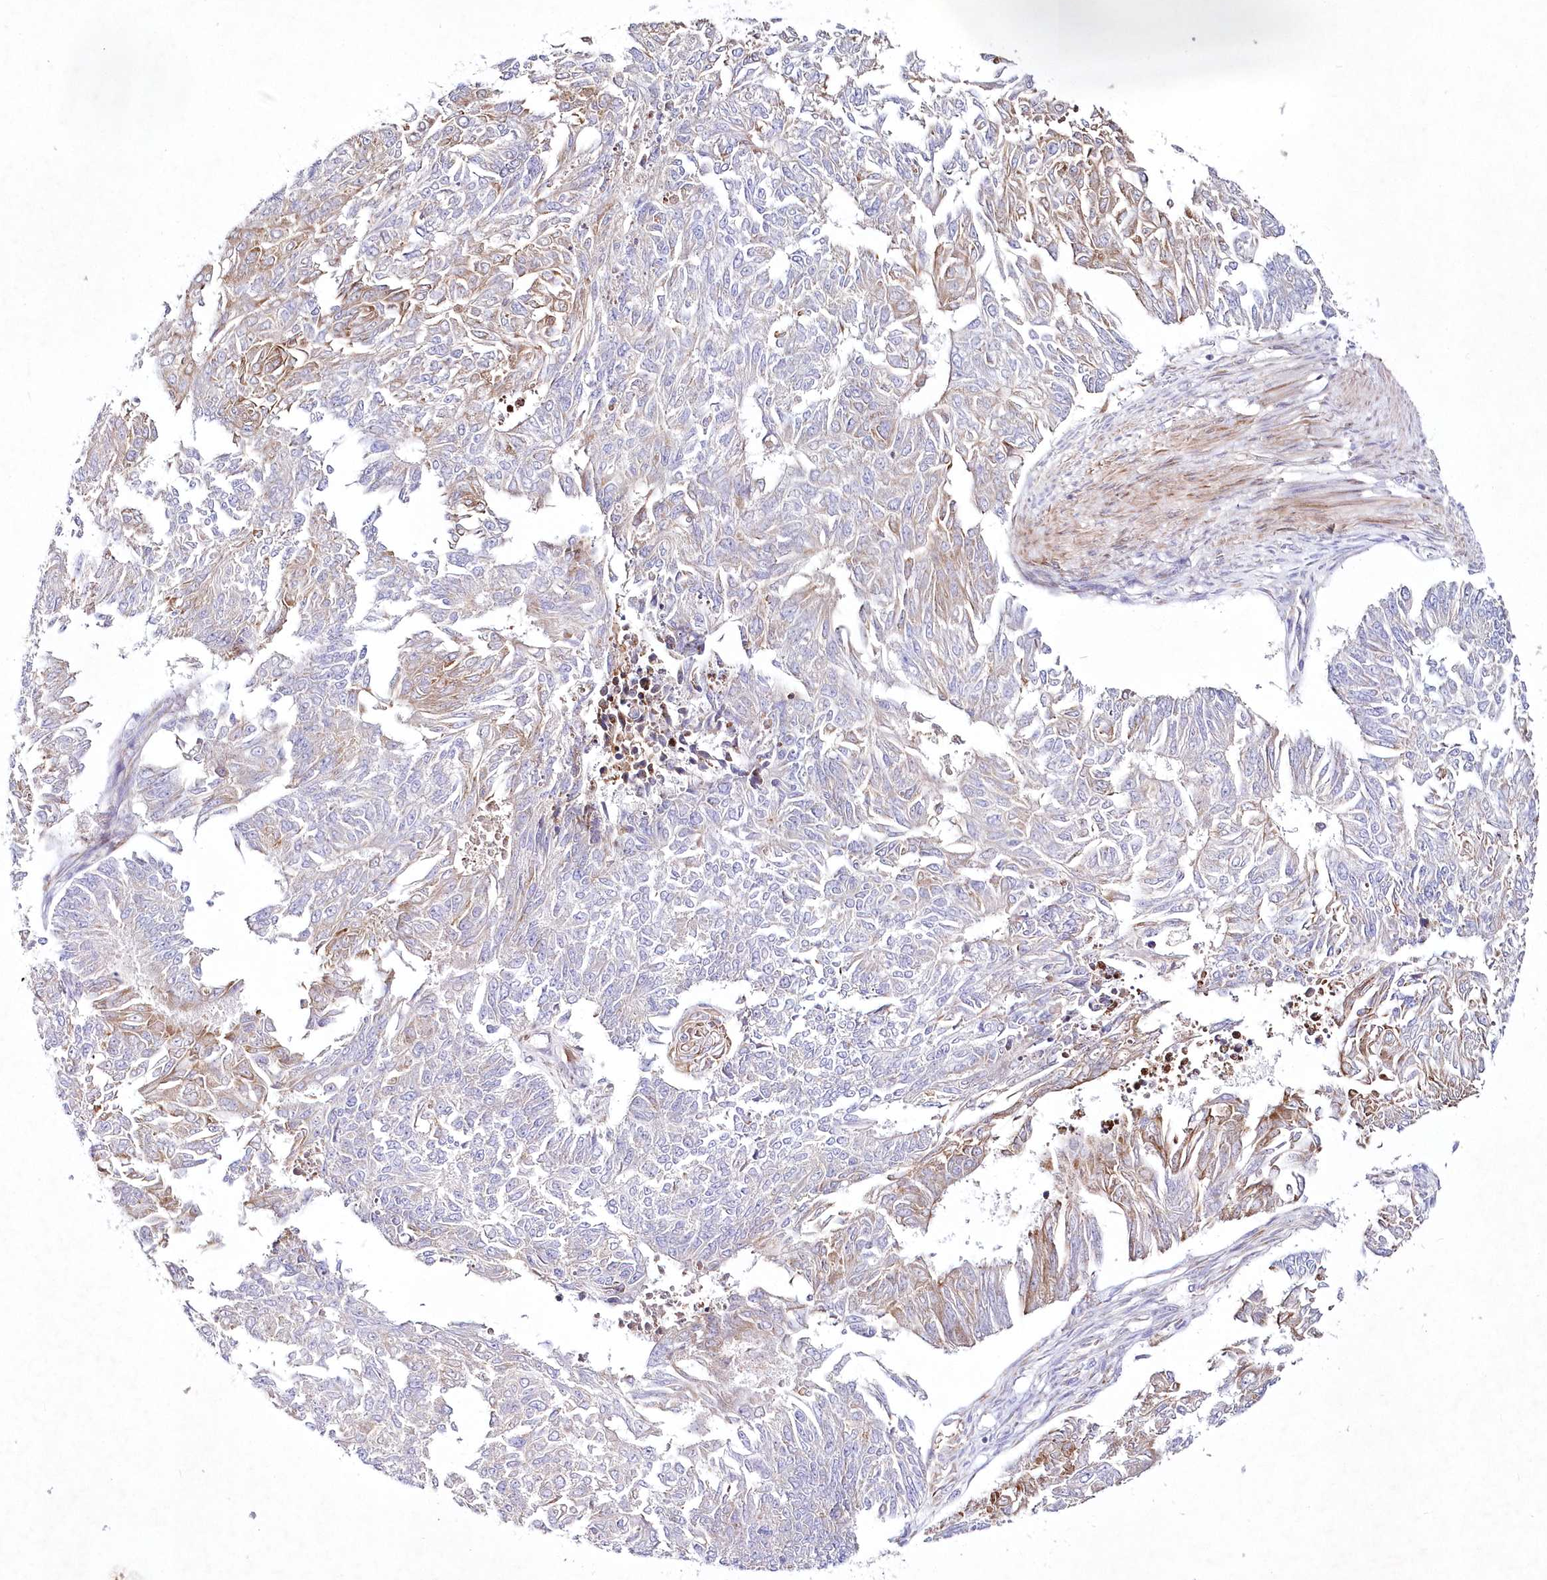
{"staining": {"intensity": "moderate", "quantity": "<25%", "location": "cytoplasmic/membranous"}, "tissue": "endometrial cancer", "cell_type": "Tumor cells", "image_type": "cancer", "snomed": [{"axis": "morphology", "description": "Adenocarcinoma, NOS"}, {"axis": "topography", "description": "Endometrium"}], "caption": "This image reveals endometrial cancer (adenocarcinoma) stained with immunohistochemistry to label a protein in brown. The cytoplasmic/membranous of tumor cells show moderate positivity for the protein. Nuclei are counter-stained blue.", "gene": "ARFGEF3", "patient": {"sex": "female", "age": 32}}